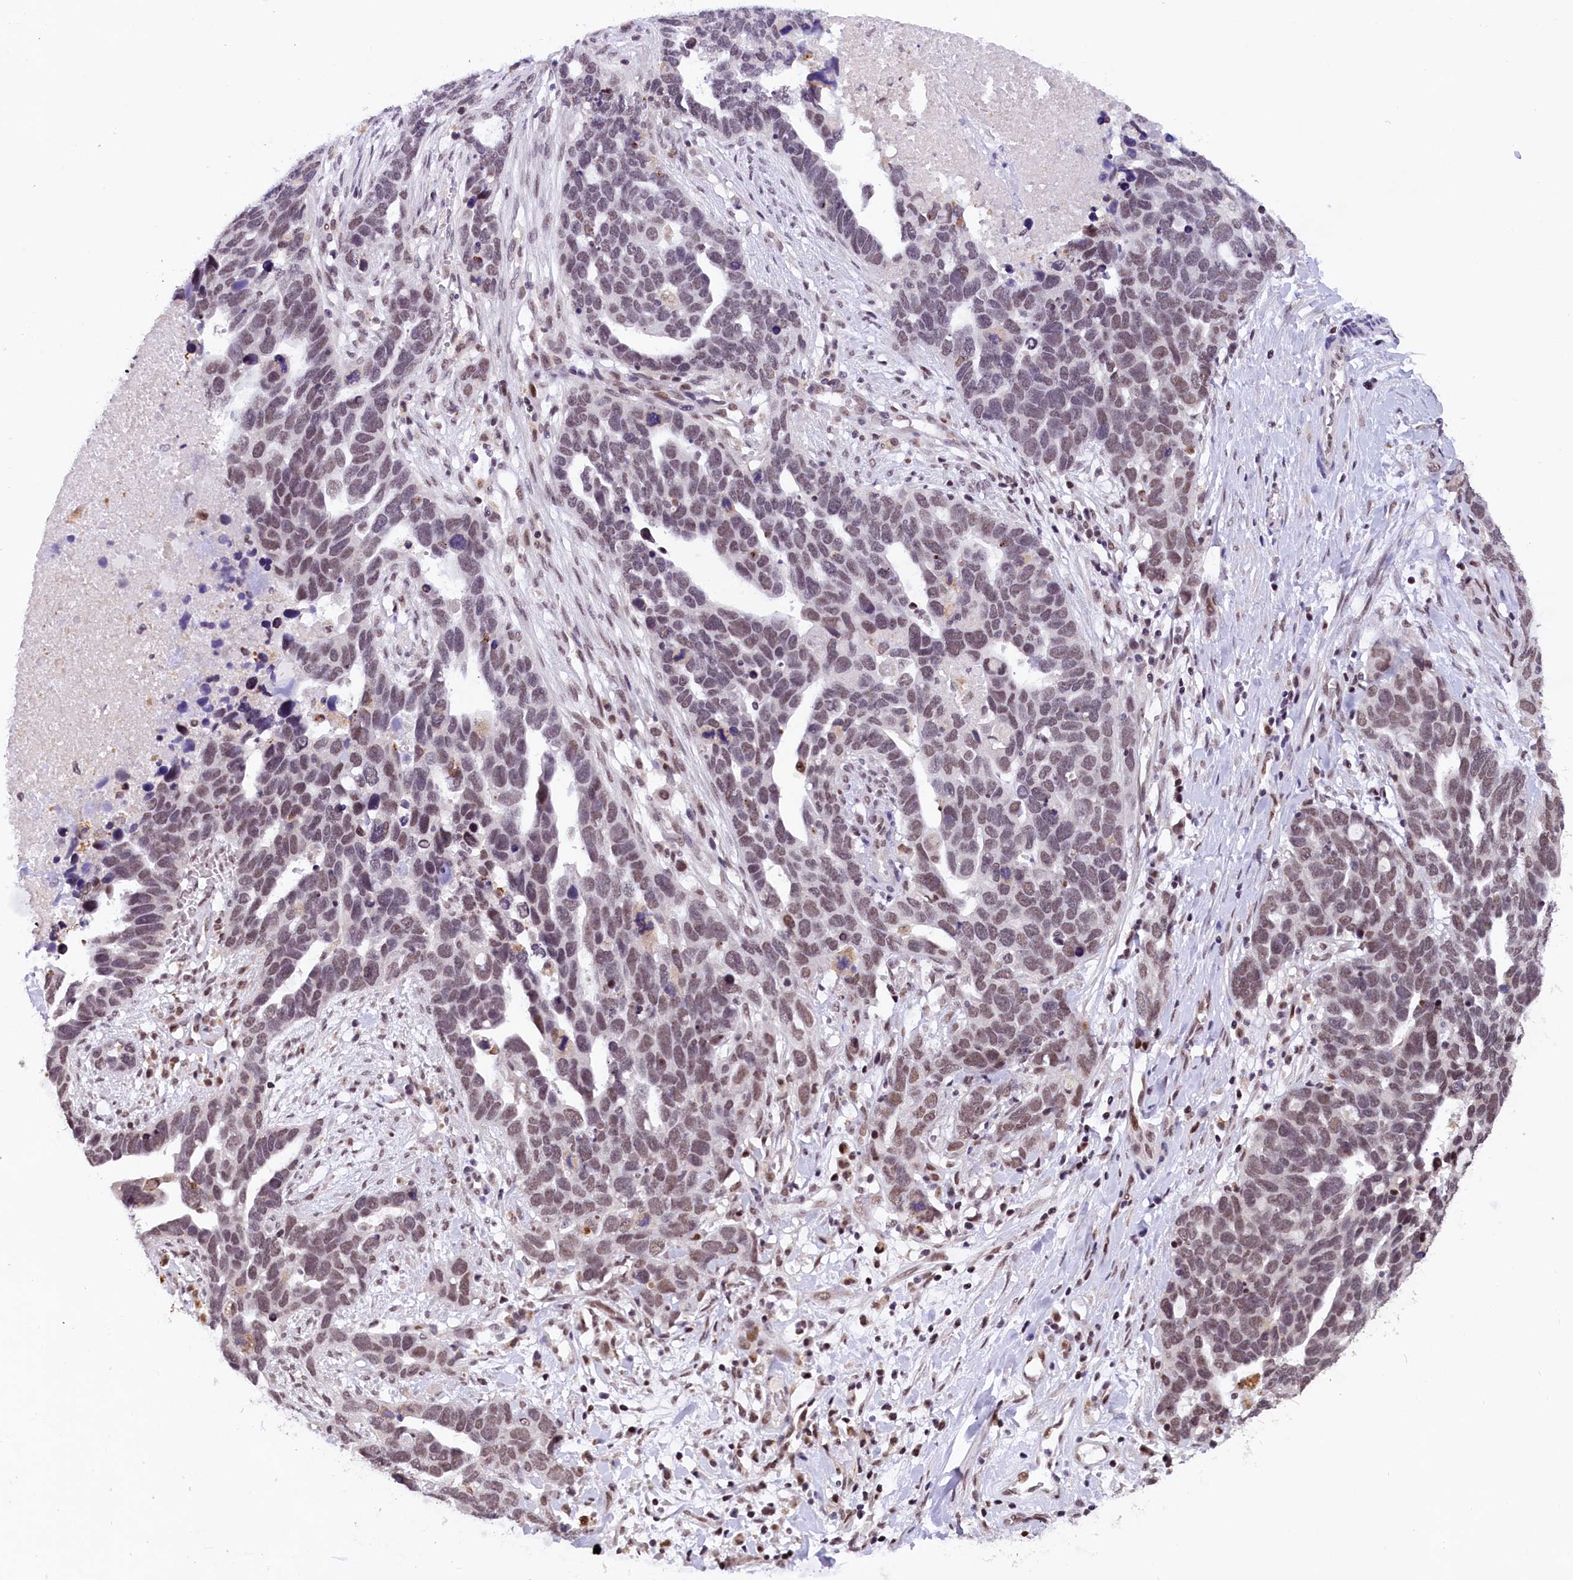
{"staining": {"intensity": "moderate", "quantity": "25%-75%", "location": "nuclear"}, "tissue": "ovarian cancer", "cell_type": "Tumor cells", "image_type": "cancer", "snomed": [{"axis": "morphology", "description": "Cystadenocarcinoma, serous, NOS"}, {"axis": "topography", "description": "Ovary"}], "caption": "Ovarian cancer (serous cystadenocarcinoma) was stained to show a protein in brown. There is medium levels of moderate nuclear staining in about 25%-75% of tumor cells.", "gene": "CDYL2", "patient": {"sex": "female", "age": 54}}